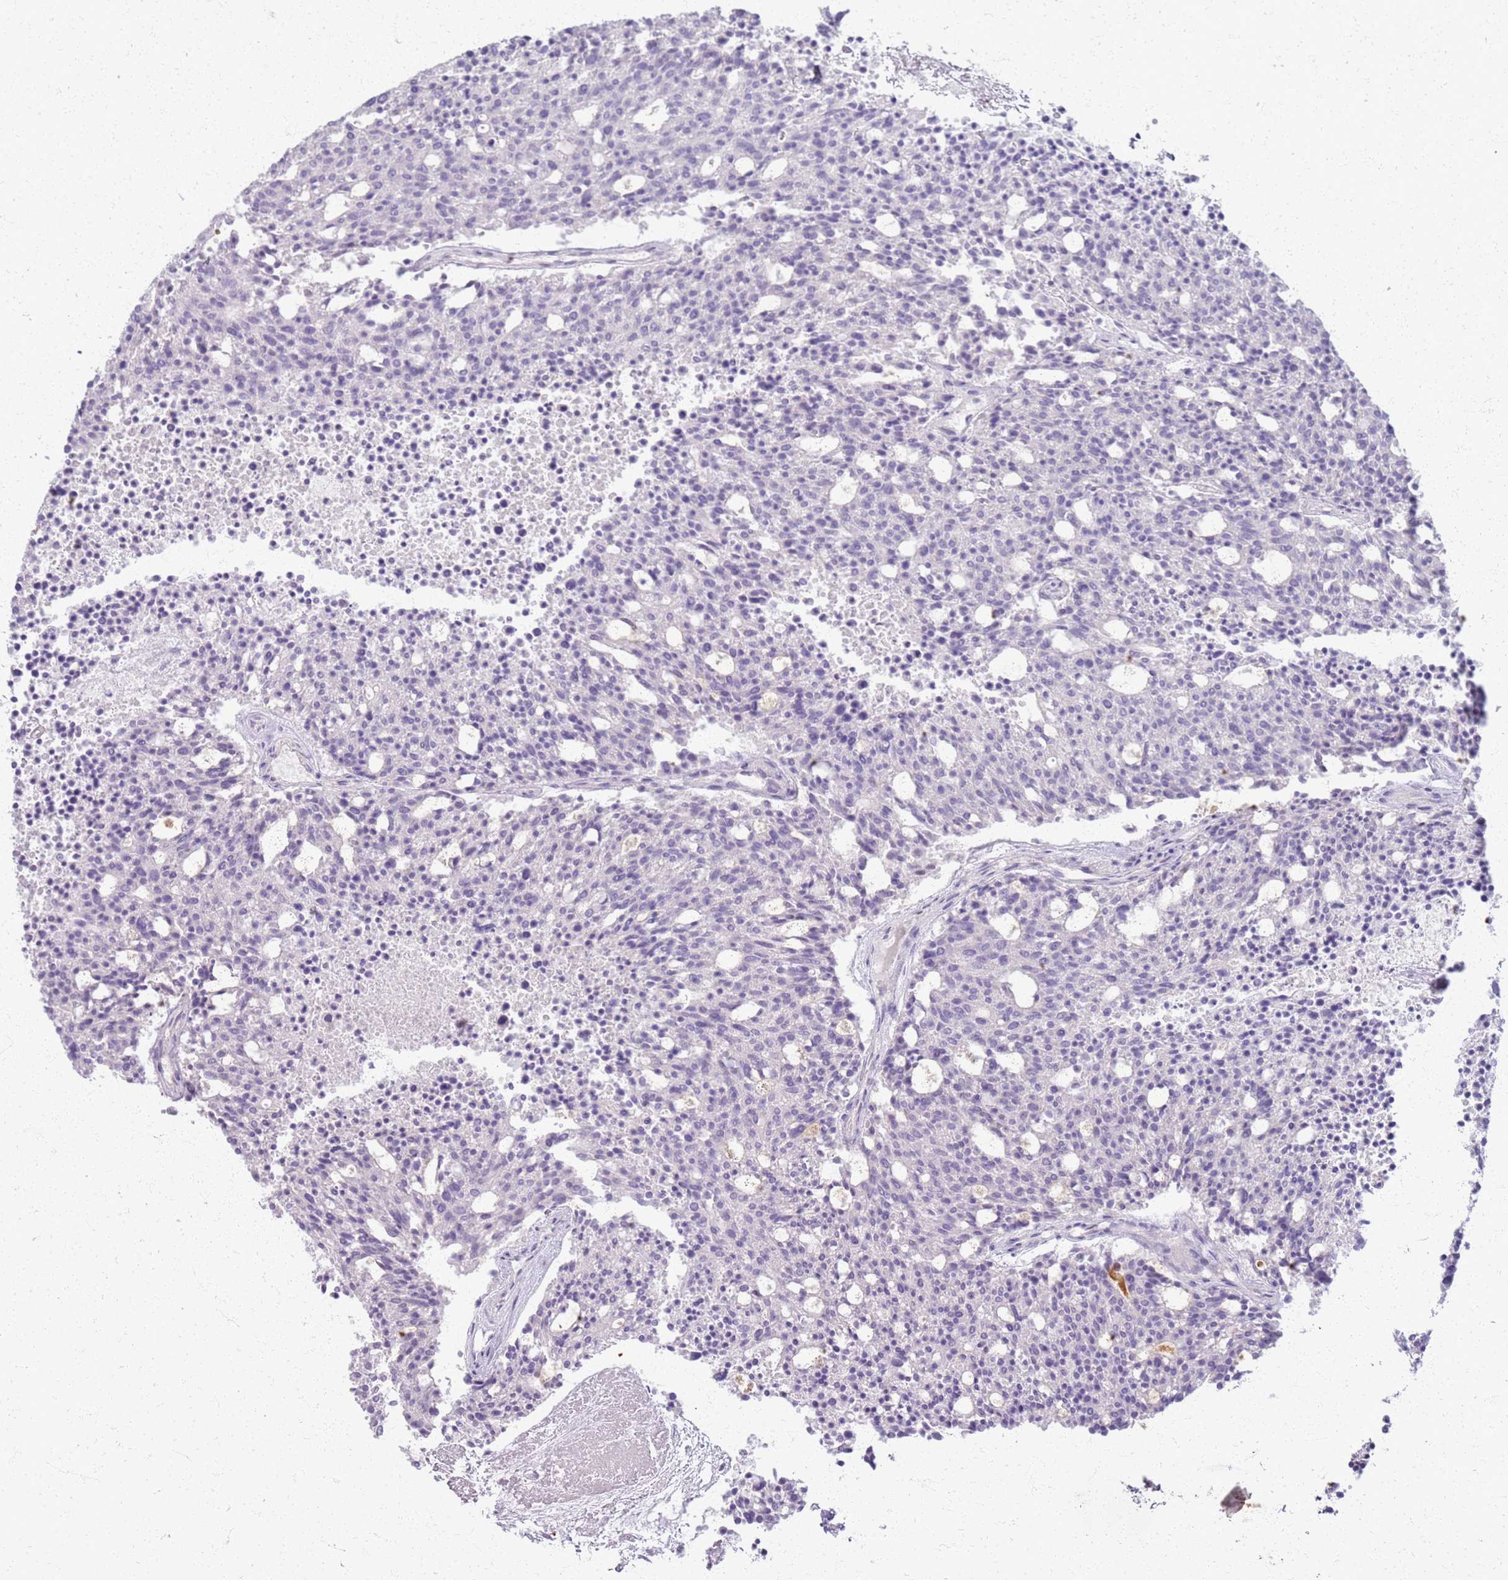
{"staining": {"intensity": "negative", "quantity": "none", "location": "none"}, "tissue": "carcinoid", "cell_type": "Tumor cells", "image_type": "cancer", "snomed": [{"axis": "morphology", "description": "Carcinoid, malignant, NOS"}, {"axis": "topography", "description": "Pancreas"}], "caption": "The photomicrograph shows no significant staining in tumor cells of carcinoid.", "gene": "CSRP3", "patient": {"sex": "female", "age": 54}}